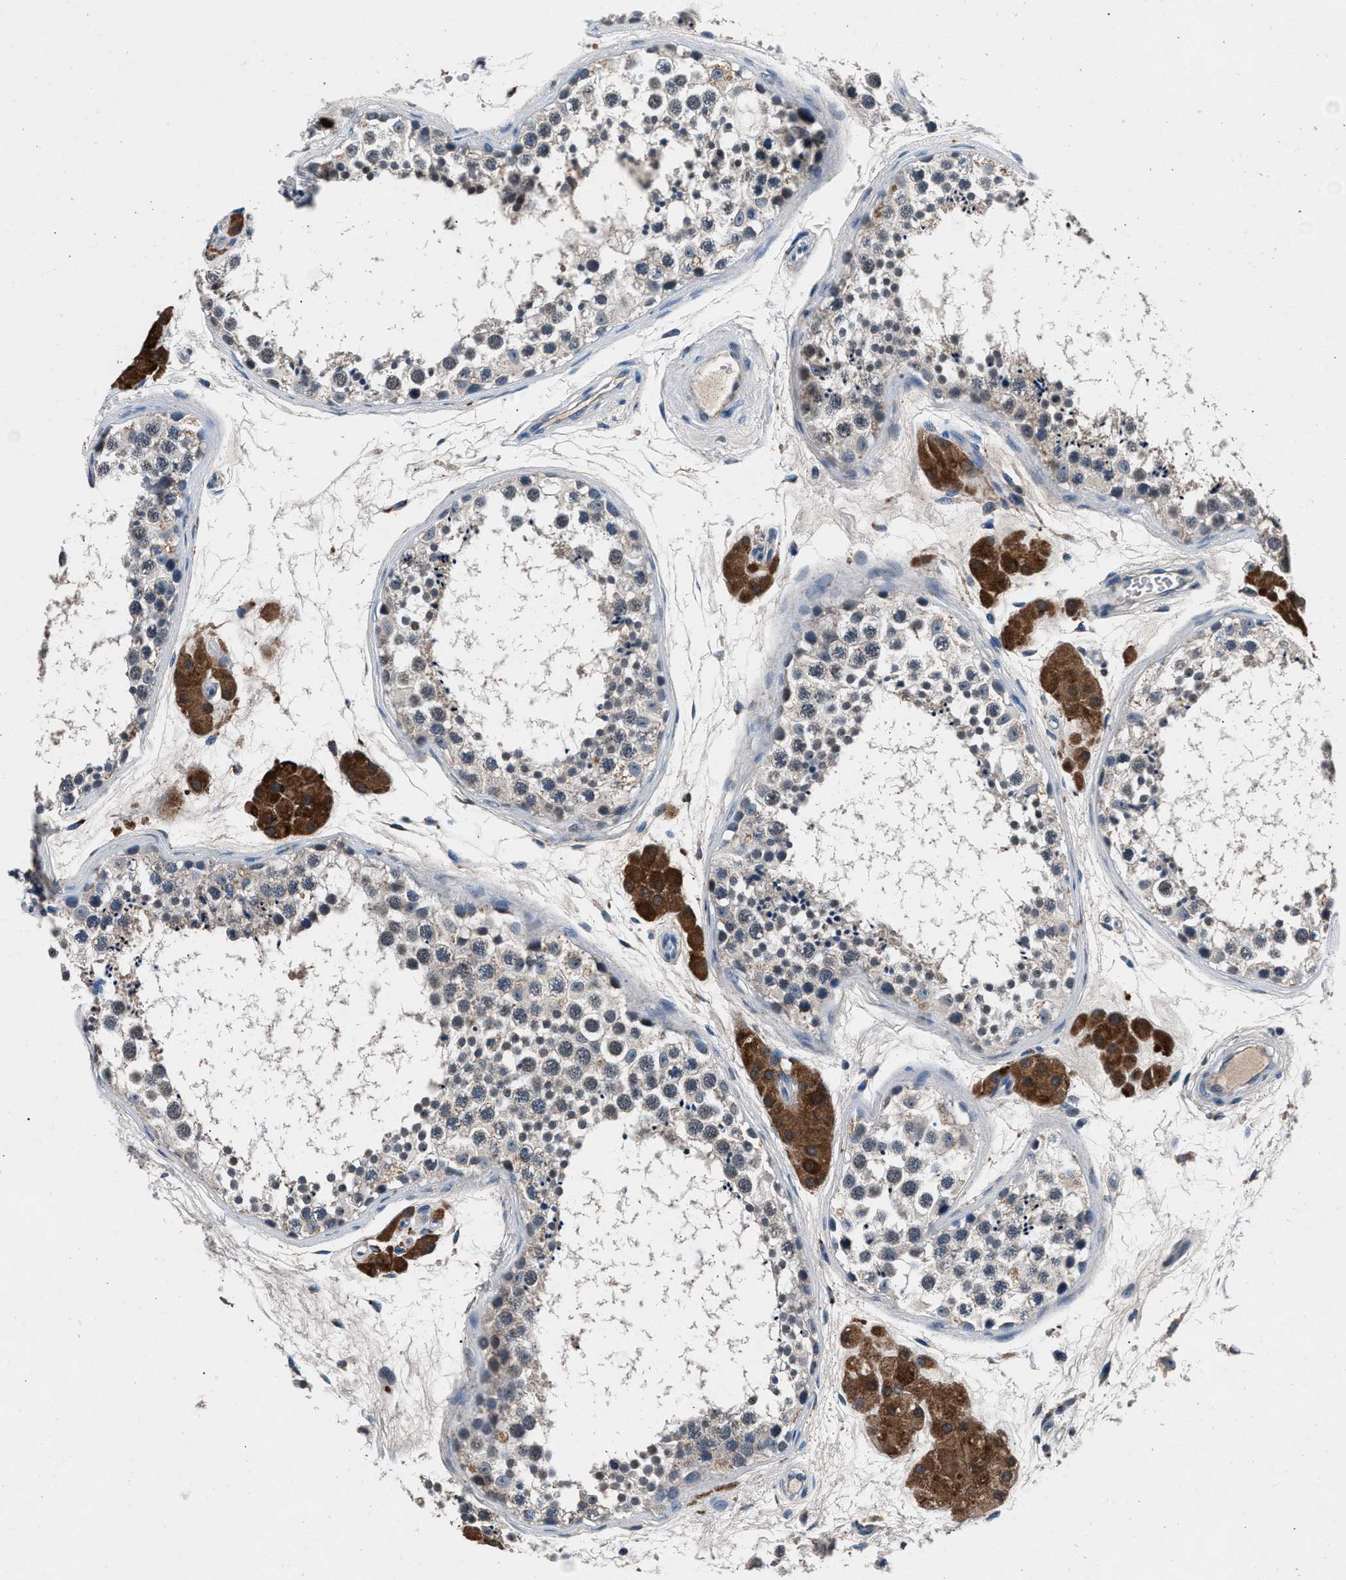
{"staining": {"intensity": "weak", "quantity": "<25%", "location": "cytoplasmic/membranous"}, "tissue": "testis", "cell_type": "Cells in seminiferous ducts", "image_type": "normal", "snomed": [{"axis": "morphology", "description": "Normal tissue, NOS"}, {"axis": "topography", "description": "Testis"}], "caption": "Cells in seminiferous ducts are negative for brown protein staining in benign testis. (Brightfield microscopy of DAB immunohistochemistry at high magnification).", "gene": "DENND6B", "patient": {"sex": "male", "age": 56}}